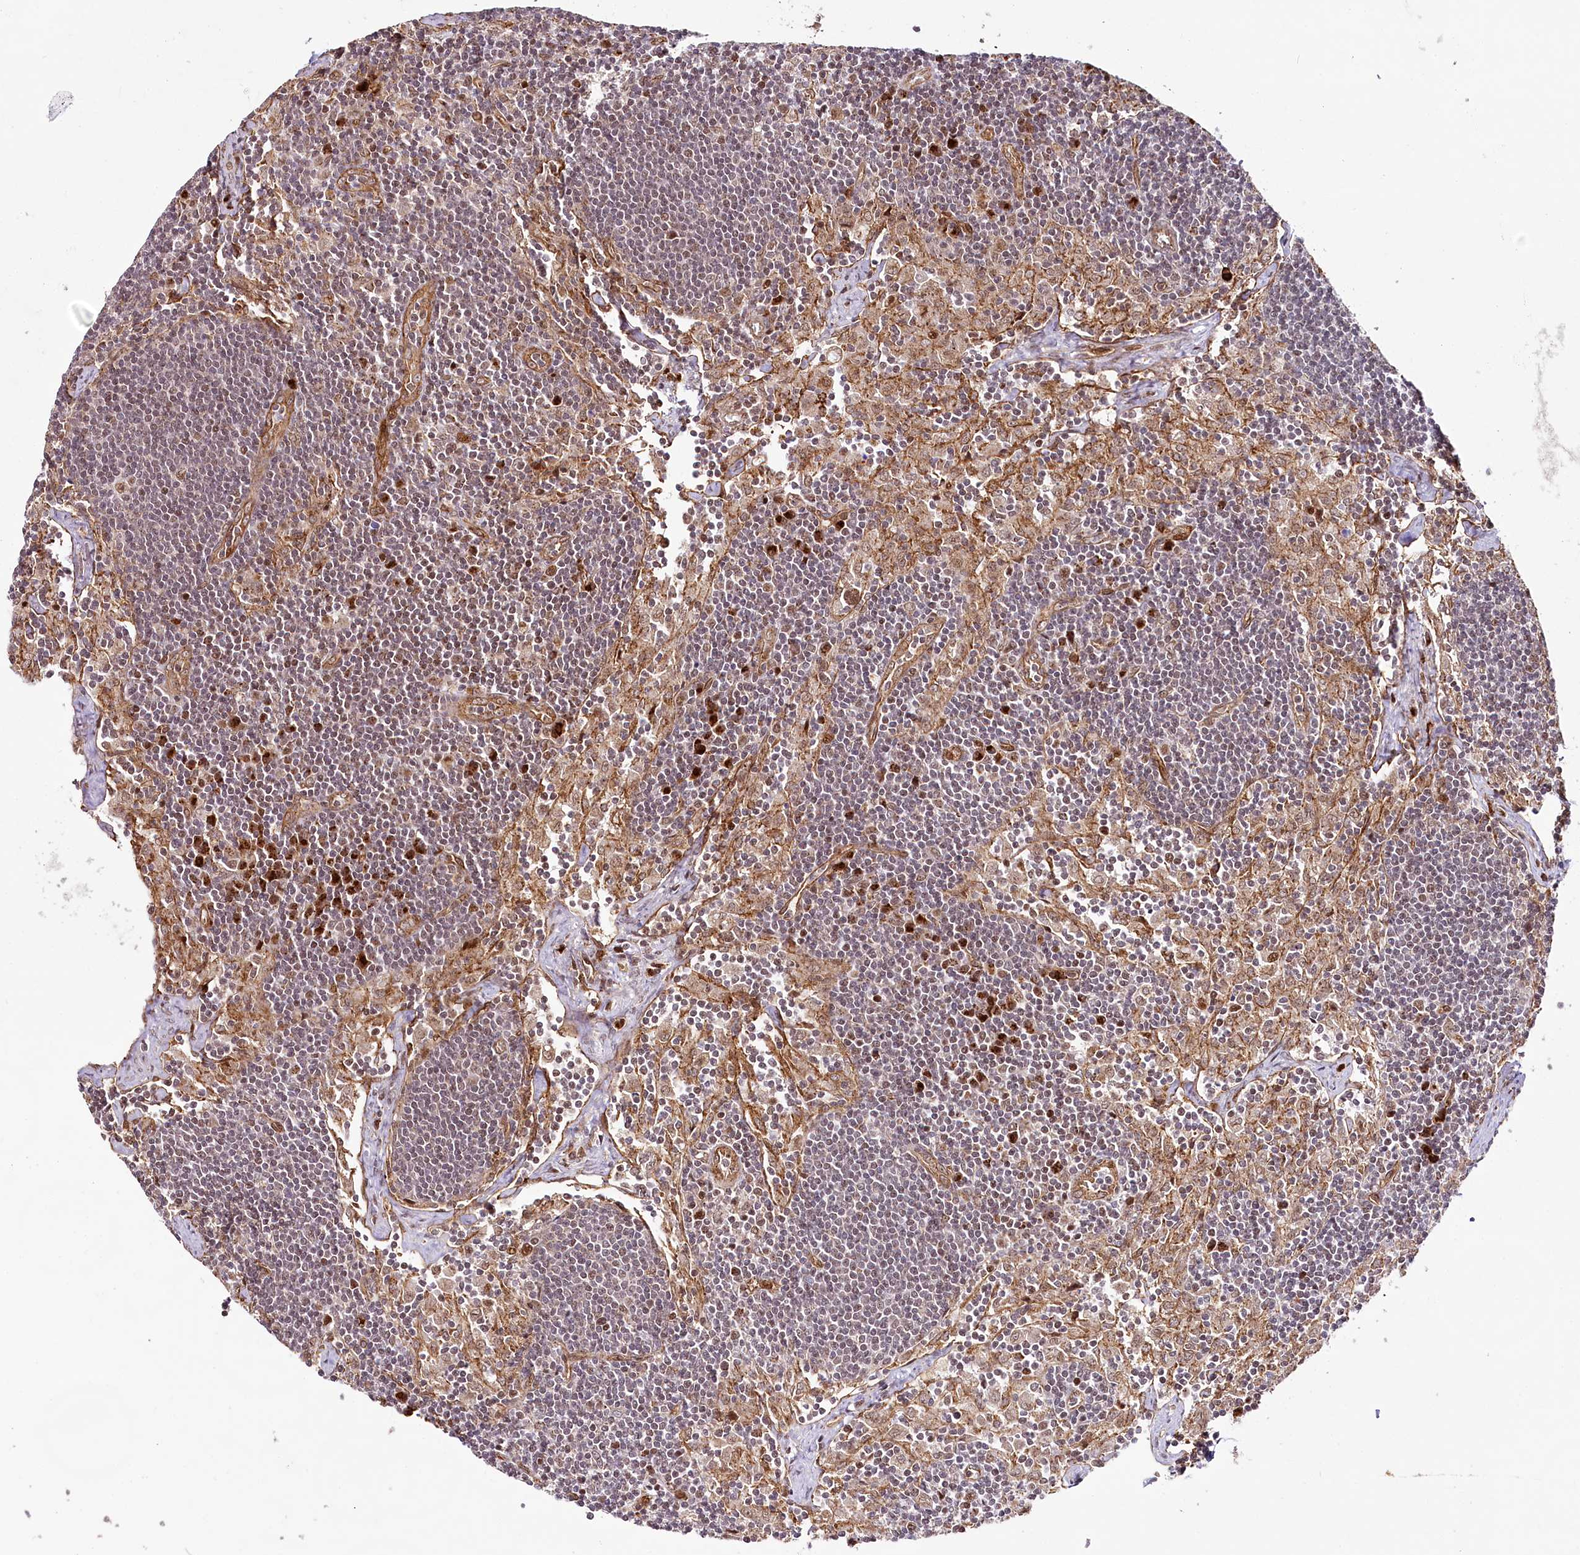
{"staining": {"intensity": "negative", "quantity": "none", "location": "none"}, "tissue": "lymph node", "cell_type": "Germinal center cells", "image_type": "normal", "snomed": [{"axis": "morphology", "description": "Normal tissue, NOS"}, {"axis": "topography", "description": "Lymph node"}], "caption": "A histopathology image of lymph node stained for a protein shows no brown staining in germinal center cells. The staining is performed using DAB (3,3'-diaminobenzidine) brown chromogen with nuclei counter-stained in using hematoxylin.", "gene": "COPG1", "patient": {"sex": "male", "age": 24}}